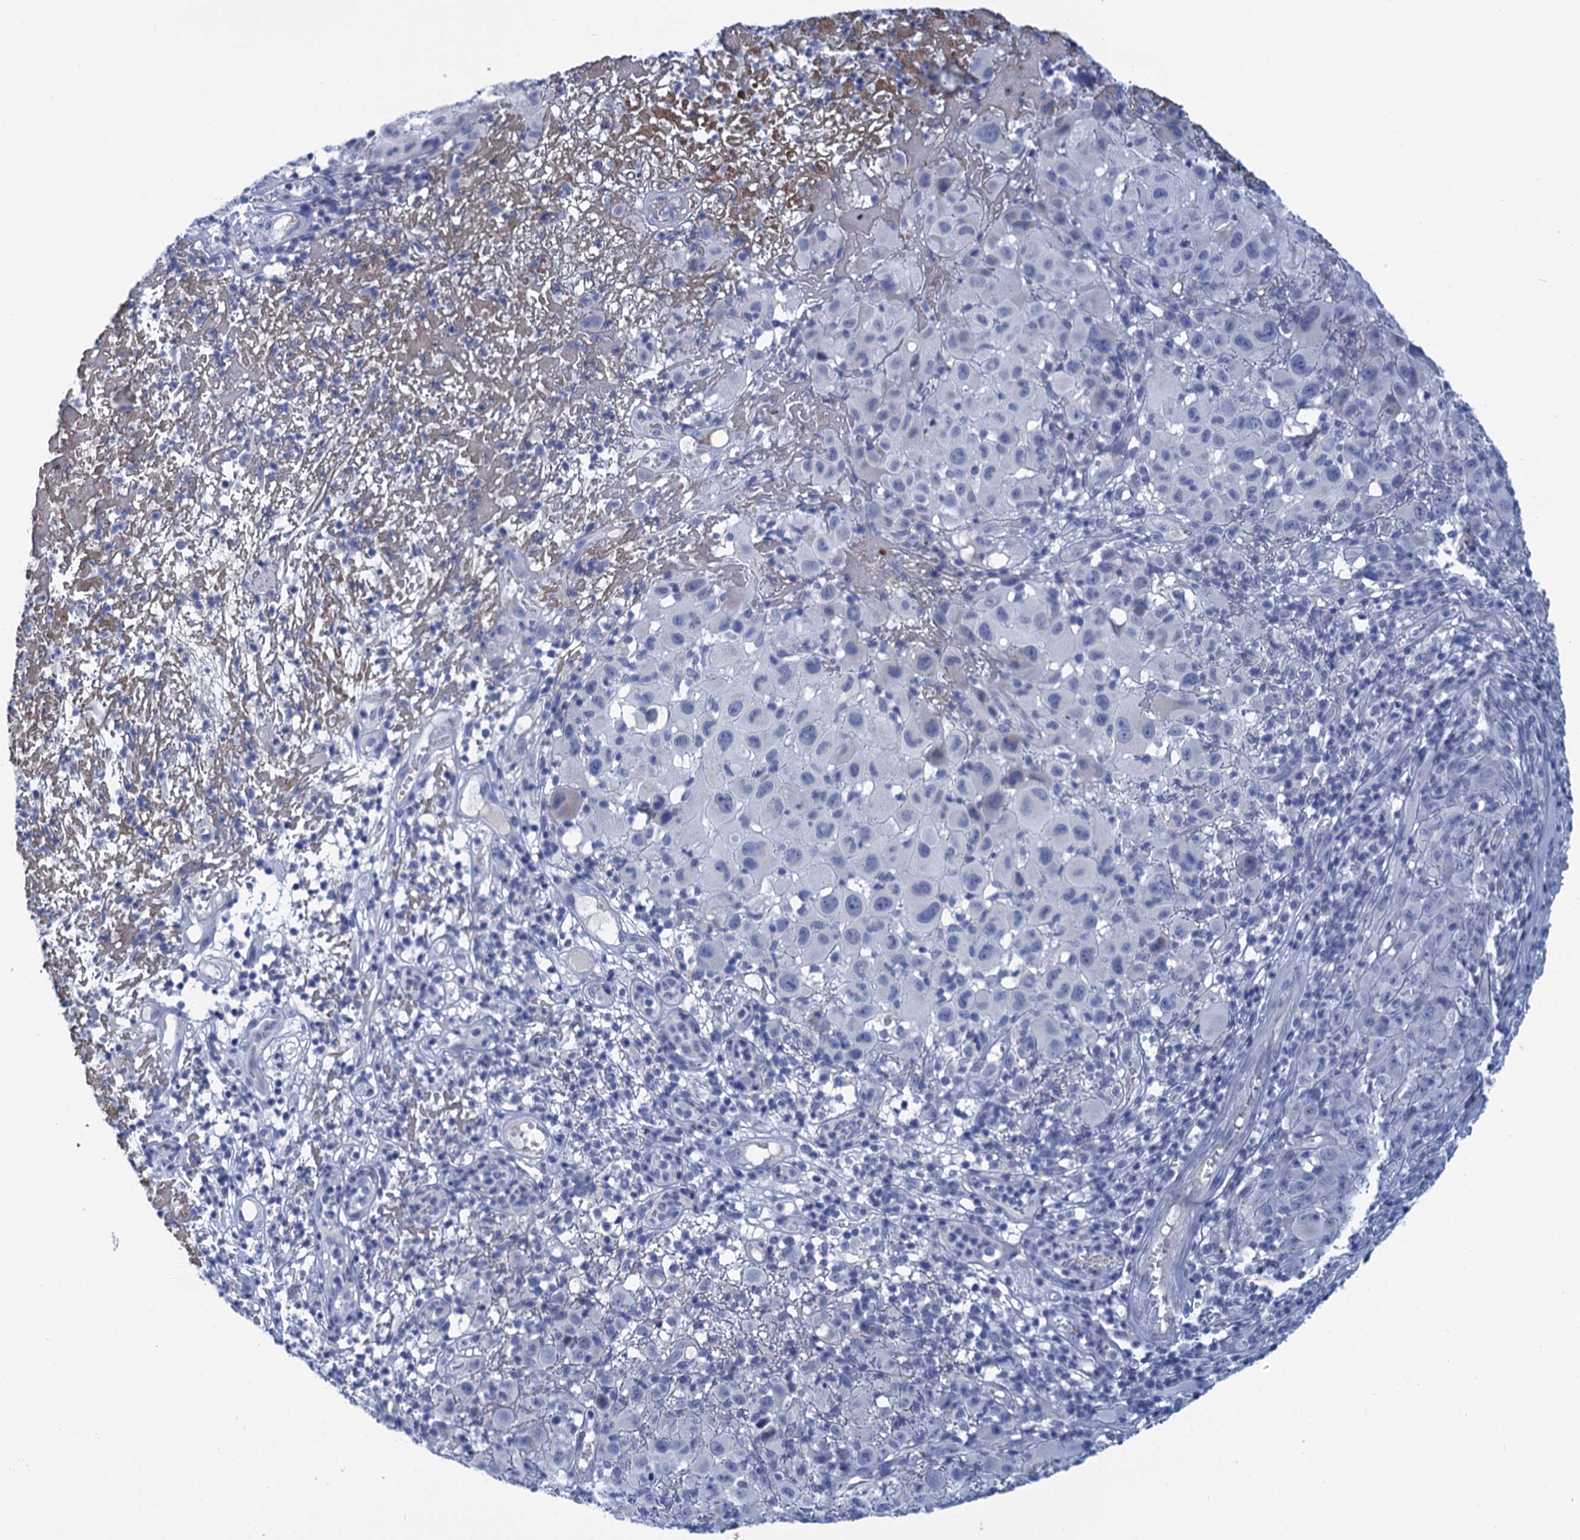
{"staining": {"intensity": "negative", "quantity": "none", "location": "none"}, "tissue": "melanoma", "cell_type": "Tumor cells", "image_type": "cancer", "snomed": [{"axis": "morphology", "description": "Malignant melanoma, NOS"}, {"axis": "topography", "description": "Skin"}], "caption": "This micrograph is of malignant melanoma stained with immunohistochemistry to label a protein in brown with the nuclei are counter-stained blue. There is no positivity in tumor cells.", "gene": "SCEL", "patient": {"sex": "male", "age": 73}}